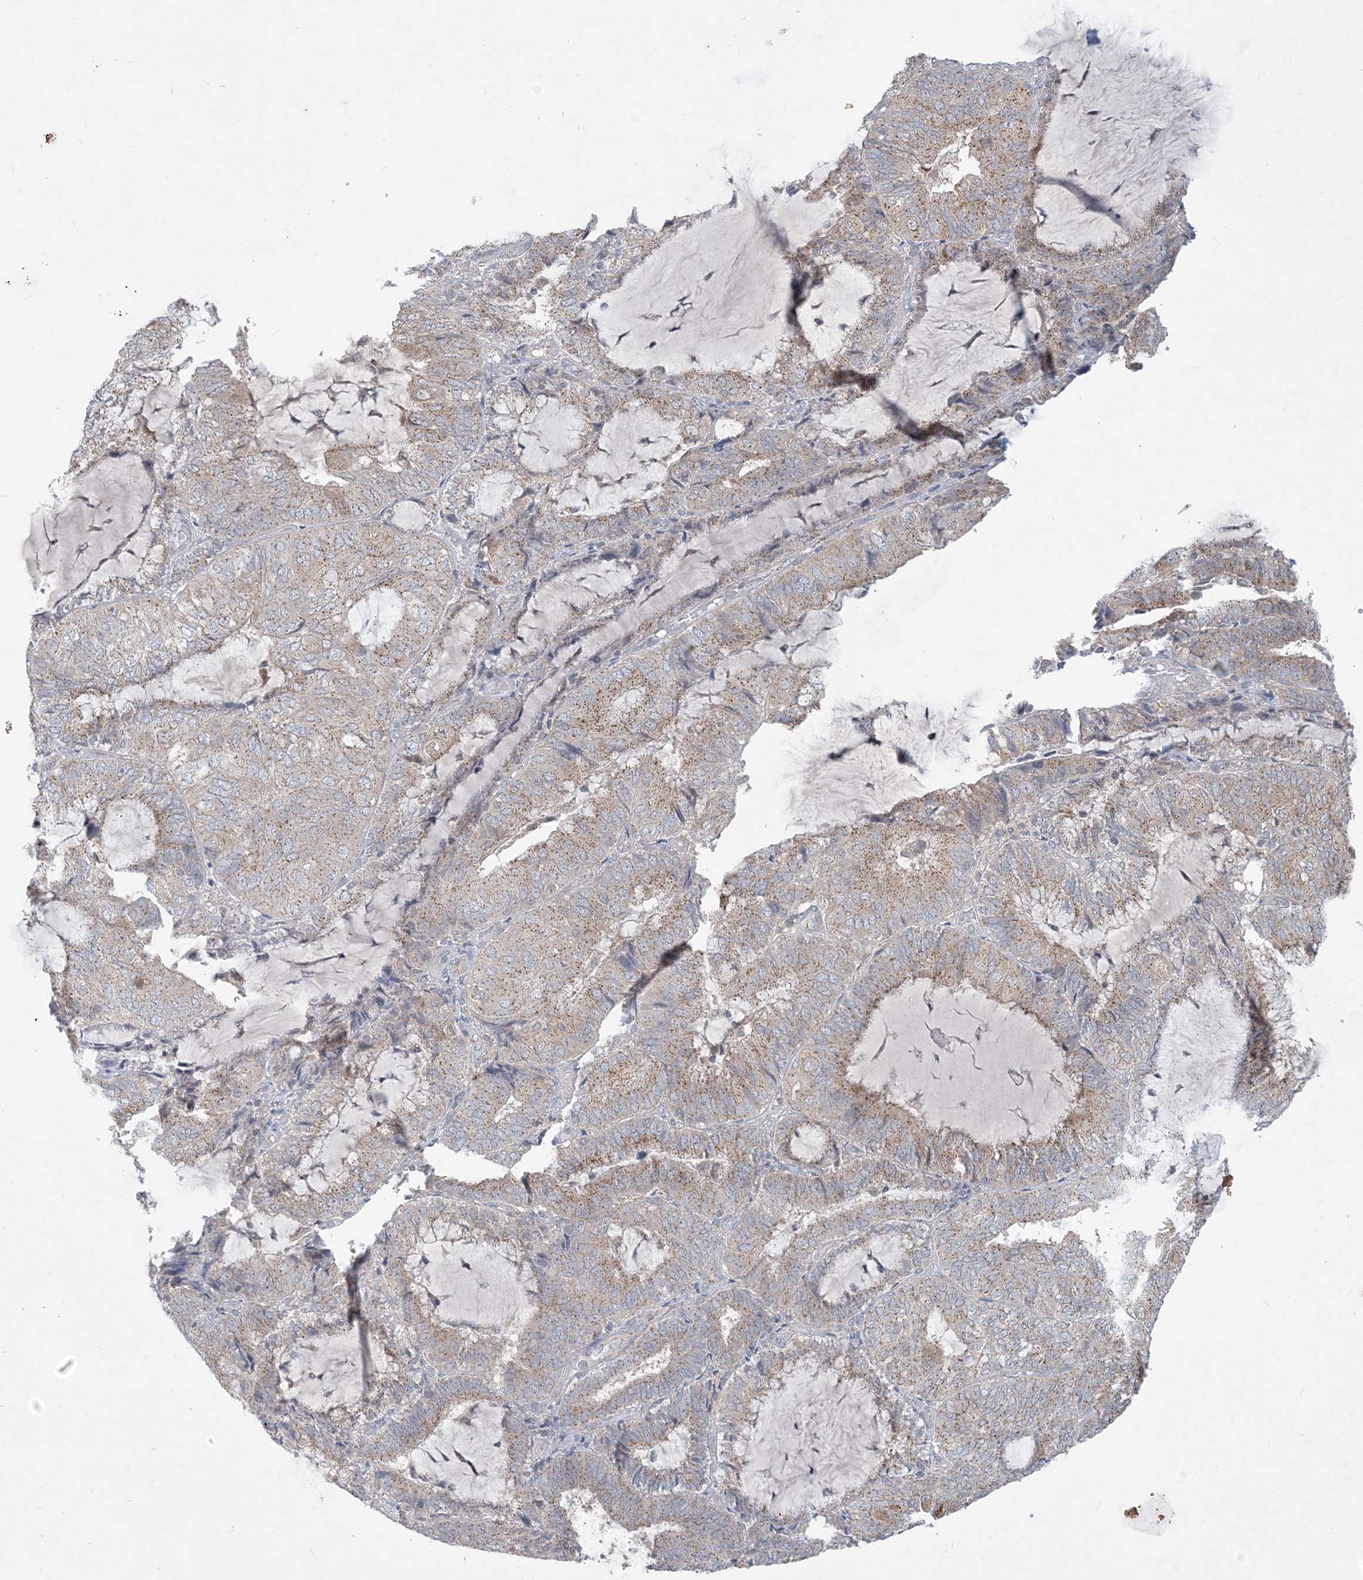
{"staining": {"intensity": "moderate", "quantity": "25%-75%", "location": "cytoplasmic/membranous"}, "tissue": "endometrial cancer", "cell_type": "Tumor cells", "image_type": "cancer", "snomed": [{"axis": "morphology", "description": "Adenocarcinoma, NOS"}, {"axis": "topography", "description": "Endometrium"}], "caption": "Immunohistochemical staining of human endometrial cancer demonstrates medium levels of moderate cytoplasmic/membranous protein staining in approximately 25%-75% of tumor cells. Immunohistochemistry (ihc) stains the protein of interest in brown and the nuclei are stained blue.", "gene": "CCDC14", "patient": {"sex": "female", "age": 81}}